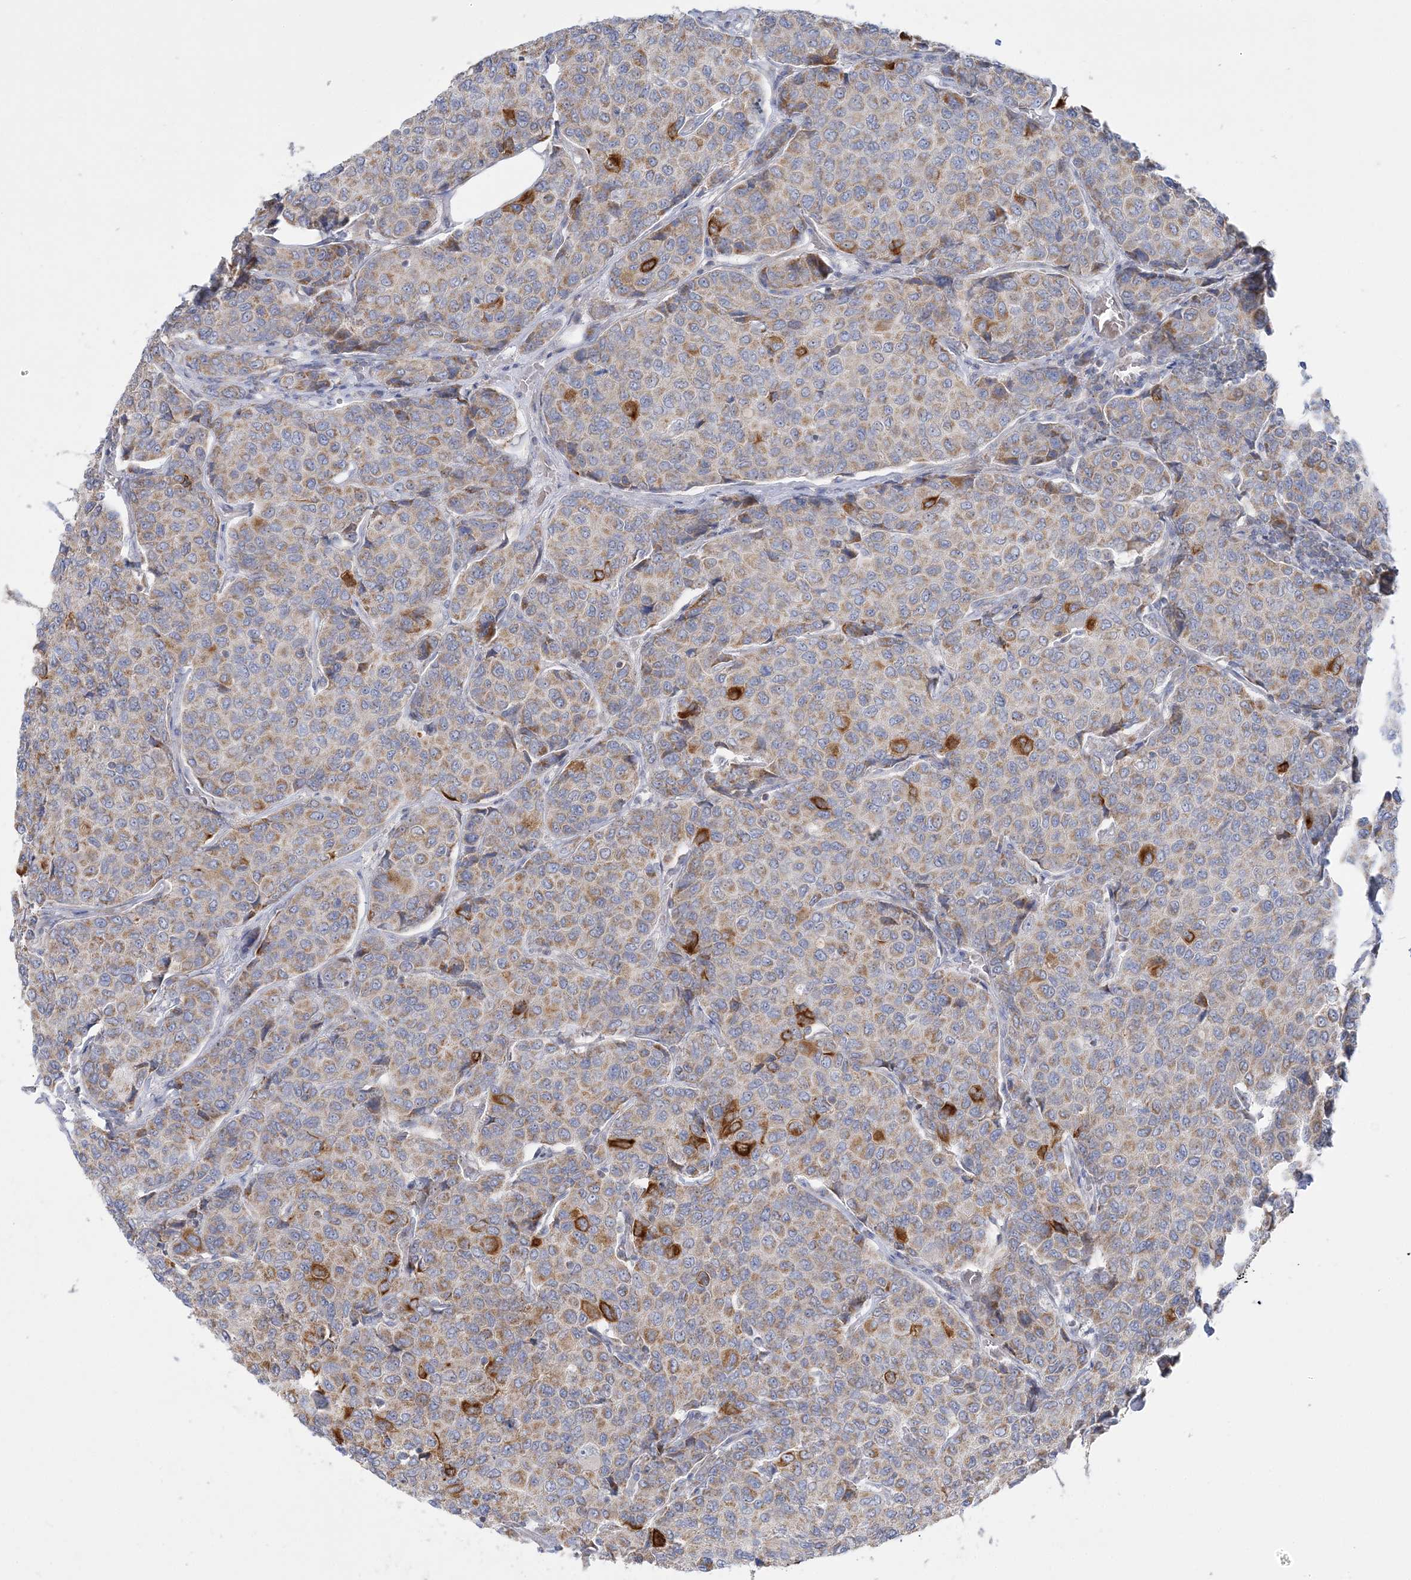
{"staining": {"intensity": "moderate", "quantity": "<25%", "location": "cytoplasmic/membranous"}, "tissue": "breast cancer", "cell_type": "Tumor cells", "image_type": "cancer", "snomed": [{"axis": "morphology", "description": "Duct carcinoma"}, {"axis": "topography", "description": "Breast"}], "caption": "This micrograph reveals immunohistochemistry staining of breast cancer, with low moderate cytoplasmic/membranous positivity in about <25% of tumor cells.", "gene": "TBC1D14", "patient": {"sex": "female", "age": 55}}